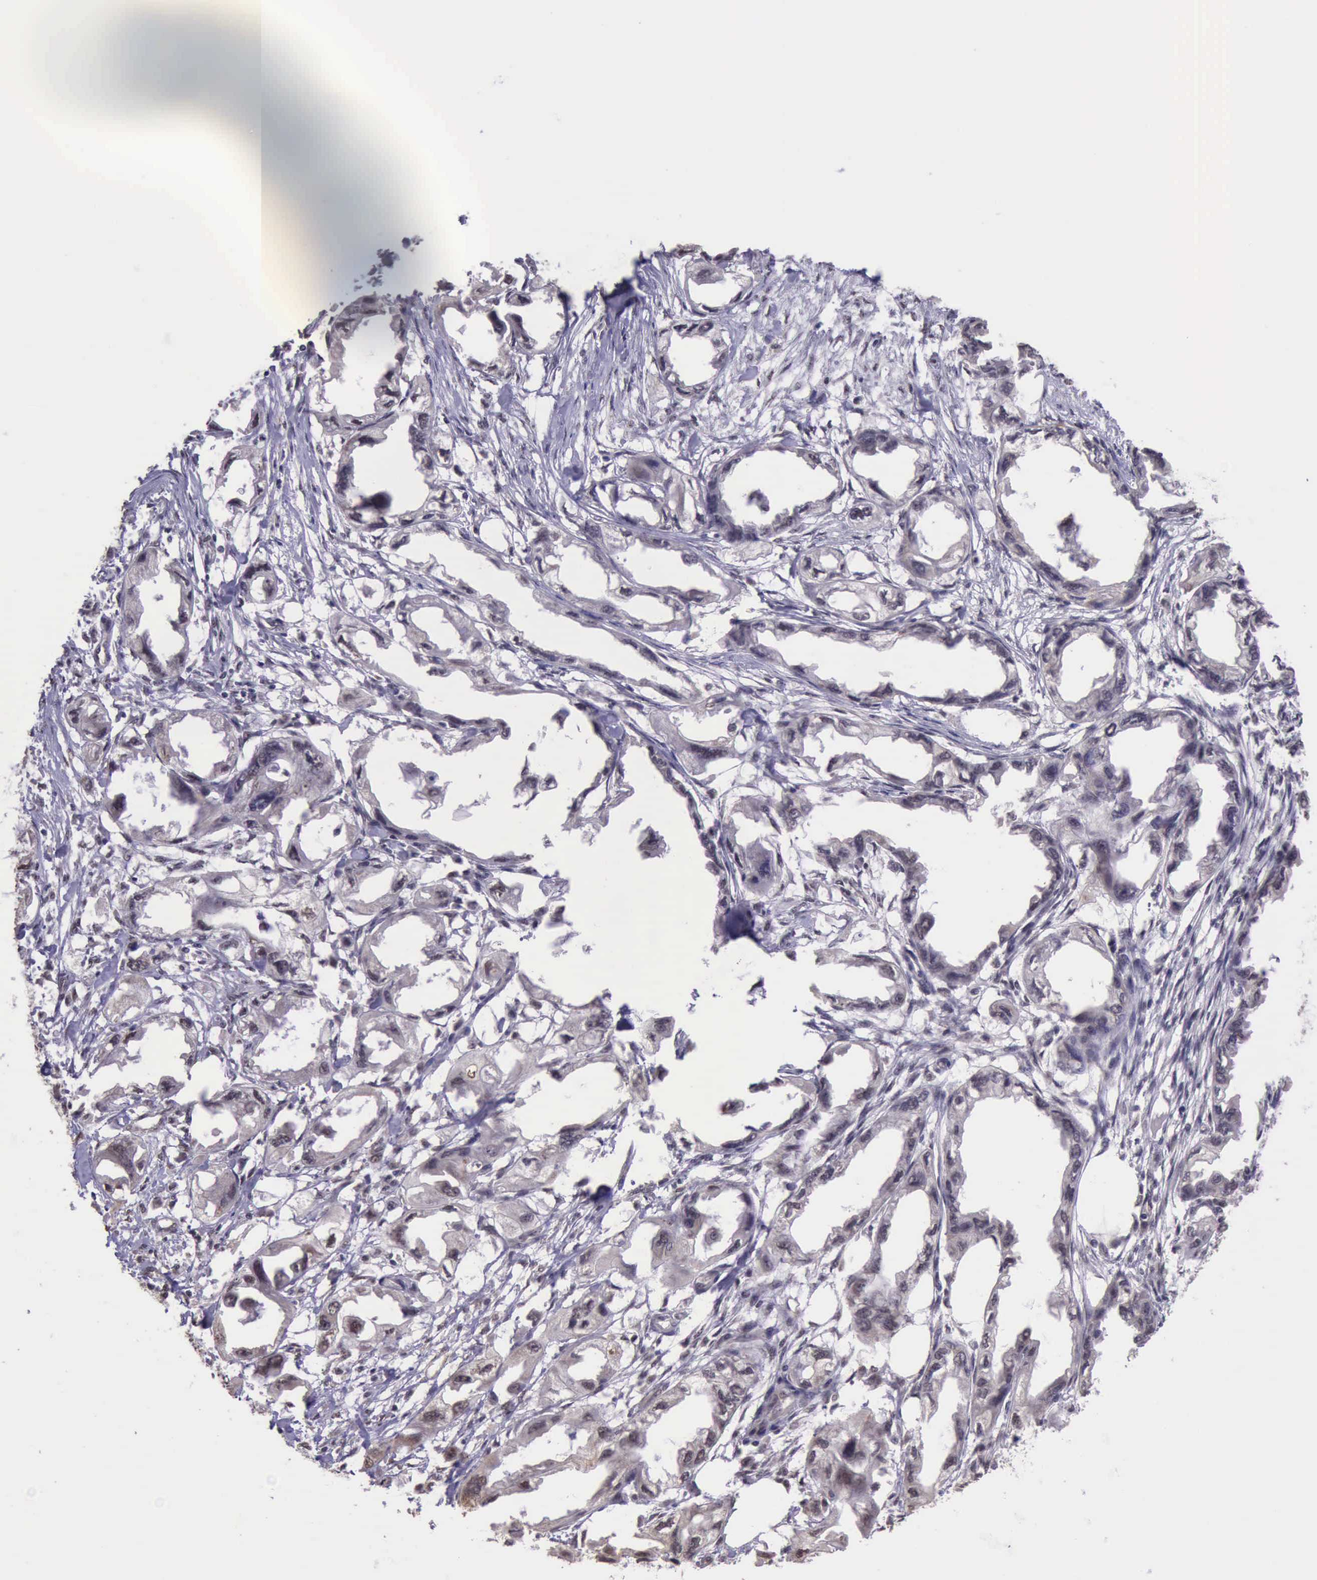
{"staining": {"intensity": "weak", "quantity": ">75%", "location": "nuclear"}, "tissue": "endometrial cancer", "cell_type": "Tumor cells", "image_type": "cancer", "snomed": [{"axis": "morphology", "description": "Adenocarcinoma, NOS"}, {"axis": "topography", "description": "Endometrium"}], "caption": "High-magnification brightfield microscopy of endometrial cancer (adenocarcinoma) stained with DAB (brown) and counterstained with hematoxylin (blue). tumor cells exhibit weak nuclear positivity is seen in approximately>75% of cells.", "gene": "PRPF39", "patient": {"sex": "female", "age": 67}}